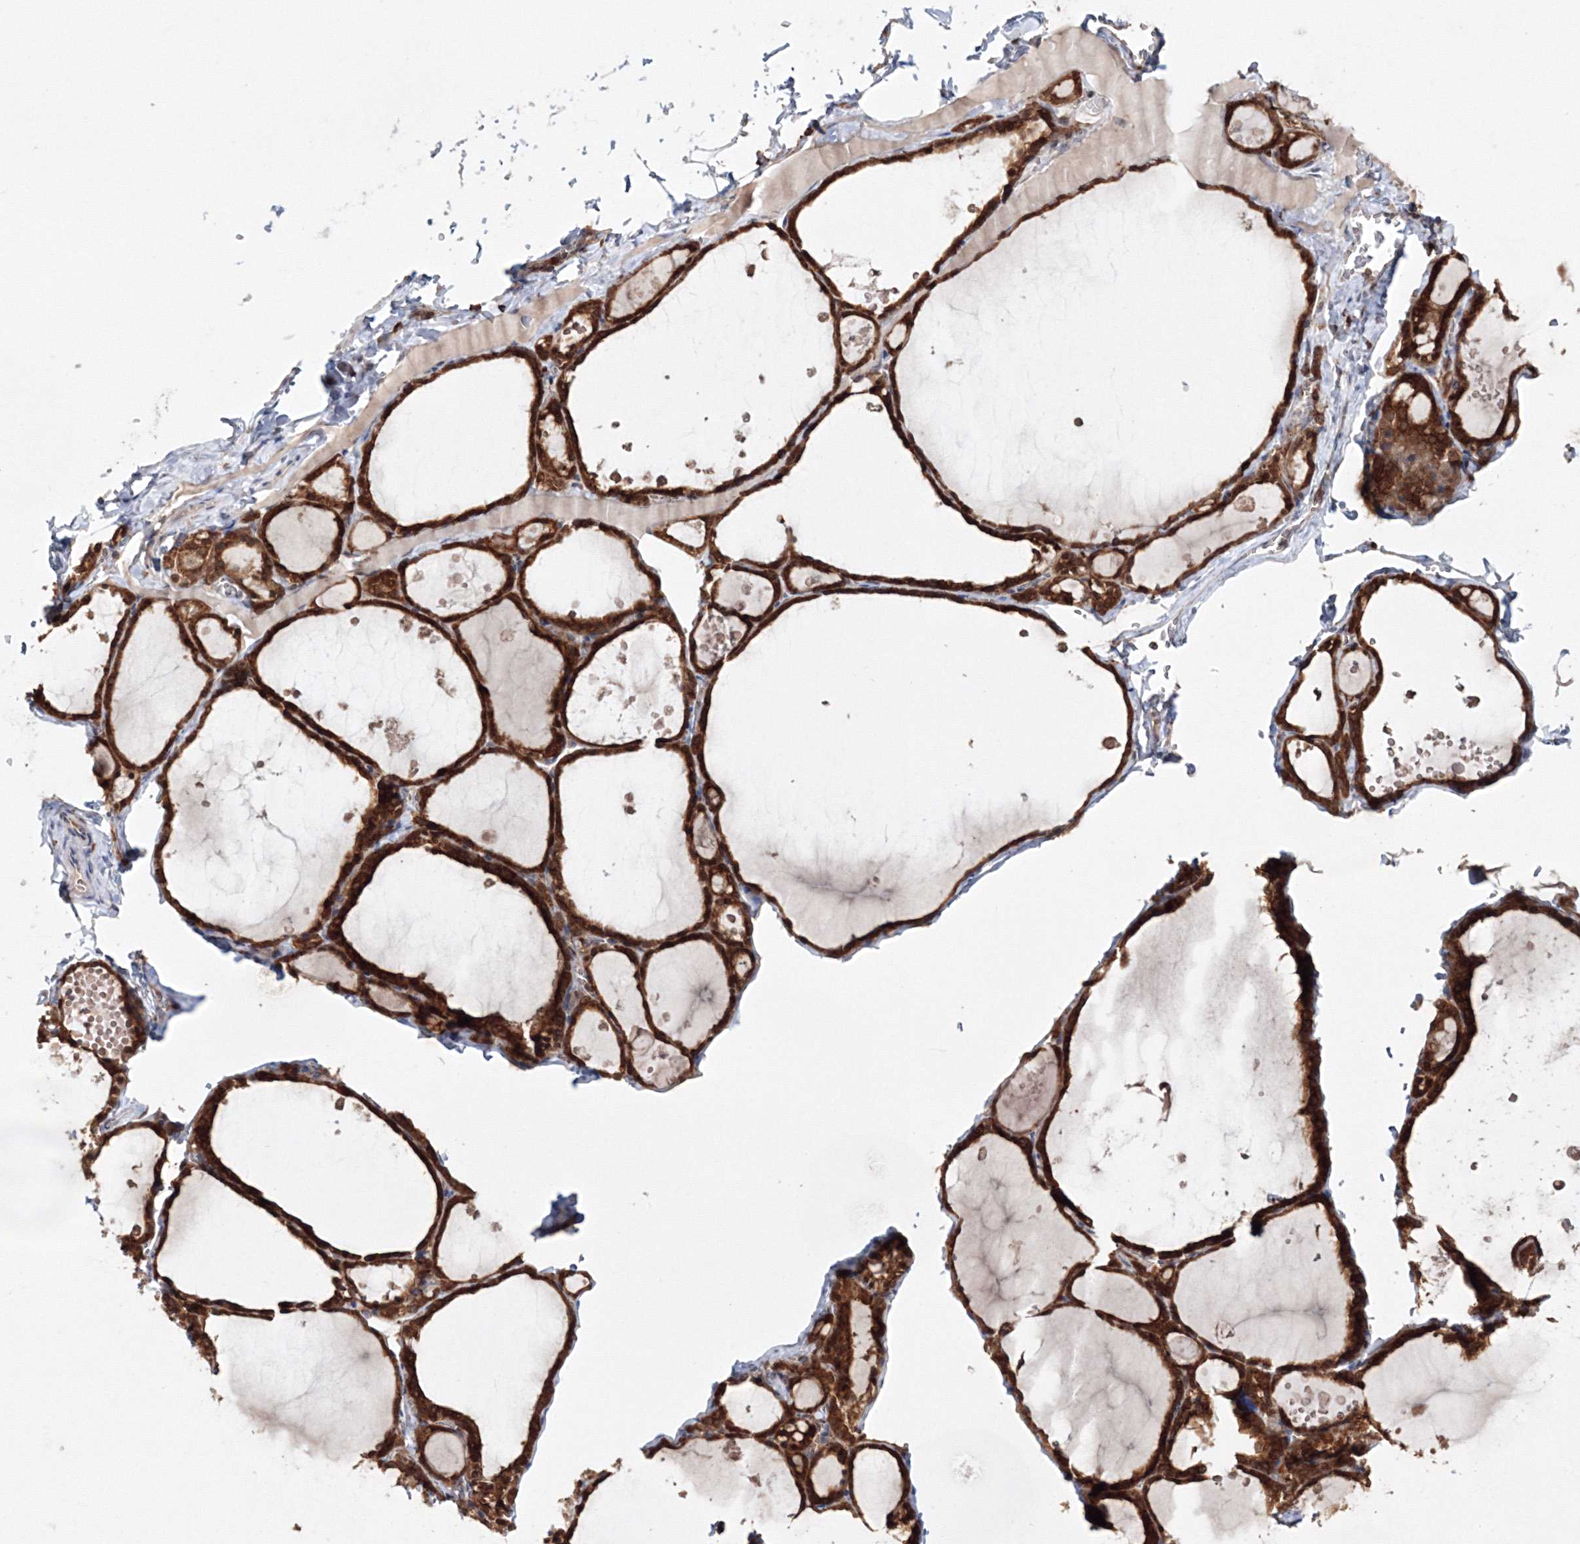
{"staining": {"intensity": "strong", "quantity": ">75%", "location": "cytoplasmic/membranous"}, "tissue": "thyroid gland", "cell_type": "Glandular cells", "image_type": "normal", "snomed": [{"axis": "morphology", "description": "Normal tissue, NOS"}, {"axis": "topography", "description": "Thyroid gland"}], "caption": "Strong cytoplasmic/membranous protein positivity is seen in approximately >75% of glandular cells in thyroid gland. Using DAB (brown) and hematoxylin (blue) stains, captured at high magnification using brightfield microscopy.", "gene": "ARCN1", "patient": {"sex": "male", "age": 56}}